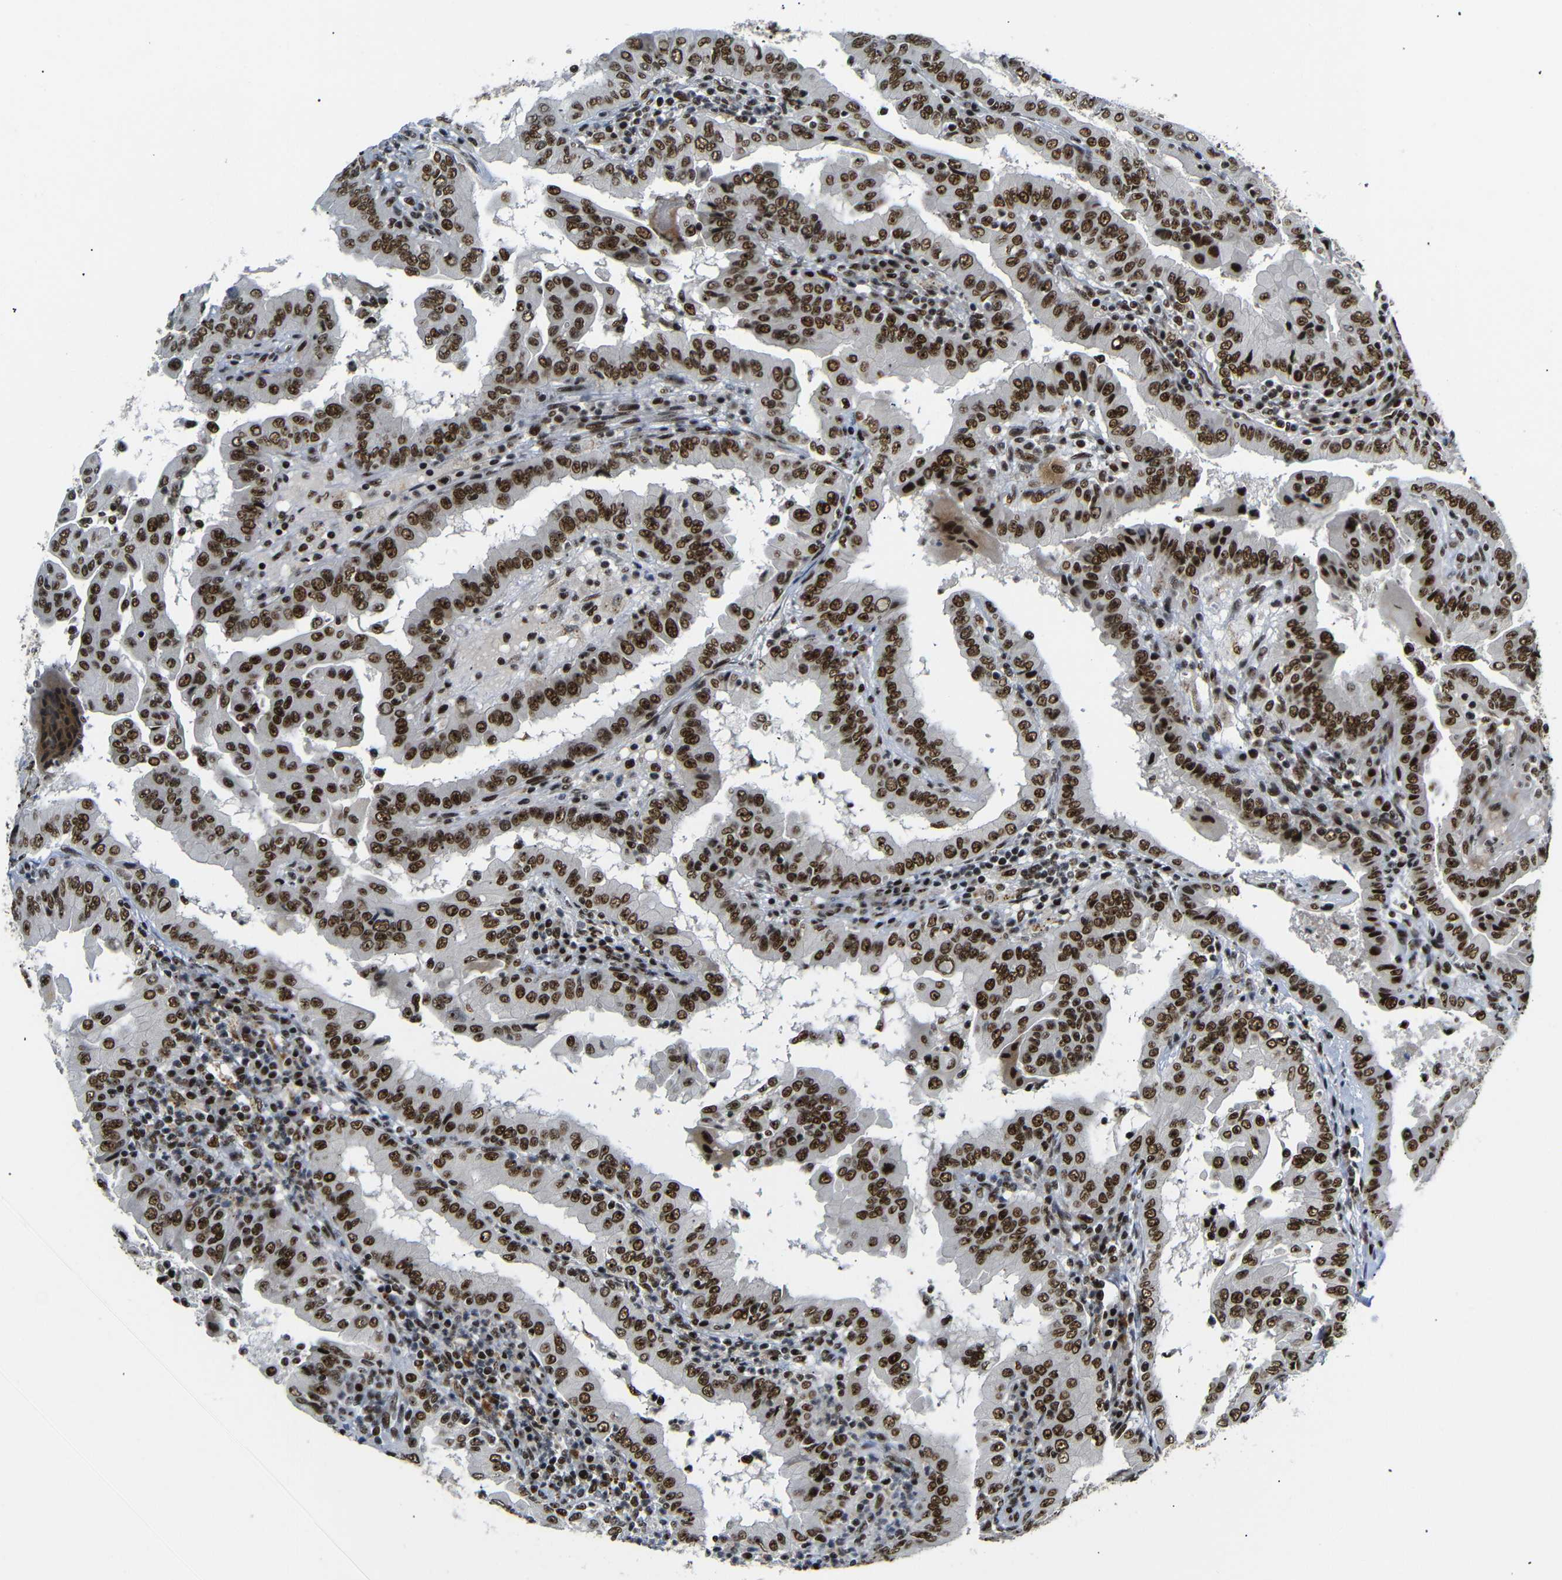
{"staining": {"intensity": "strong", "quantity": ">75%", "location": "nuclear"}, "tissue": "thyroid cancer", "cell_type": "Tumor cells", "image_type": "cancer", "snomed": [{"axis": "morphology", "description": "Papillary adenocarcinoma, NOS"}, {"axis": "topography", "description": "Thyroid gland"}], "caption": "Thyroid papillary adenocarcinoma stained with DAB immunohistochemistry exhibits high levels of strong nuclear expression in approximately >75% of tumor cells.", "gene": "SETDB2", "patient": {"sex": "male", "age": 33}}